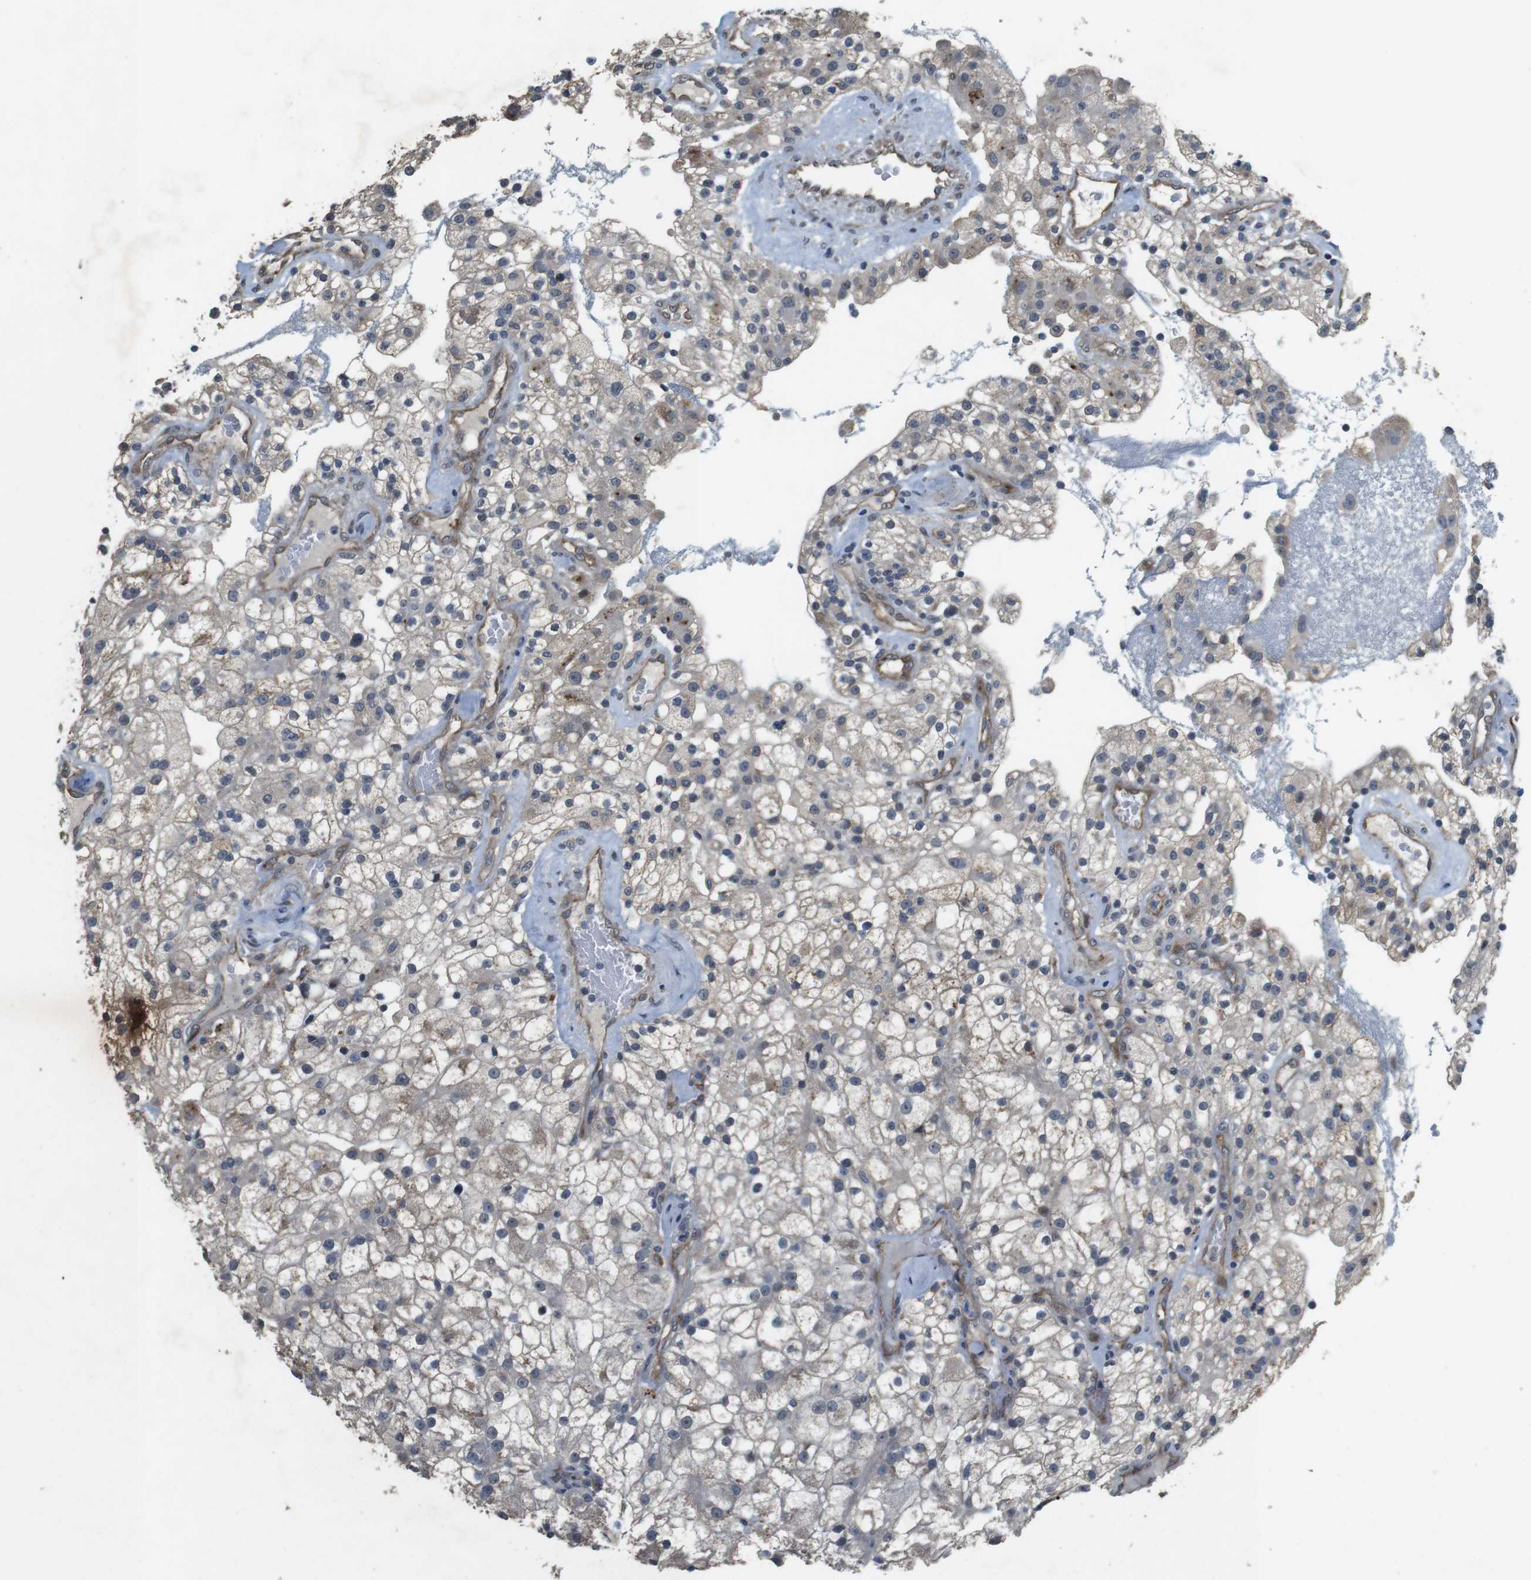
{"staining": {"intensity": "weak", "quantity": "<25%", "location": "cytoplasmic/membranous"}, "tissue": "renal cancer", "cell_type": "Tumor cells", "image_type": "cancer", "snomed": [{"axis": "morphology", "description": "Adenocarcinoma, NOS"}, {"axis": "topography", "description": "Kidney"}], "caption": "Tumor cells are negative for protein expression in human renal cancer (adenocarcinoma).", "gene": "CLDN7", "patient": {"sex": "female", "age": 52}}